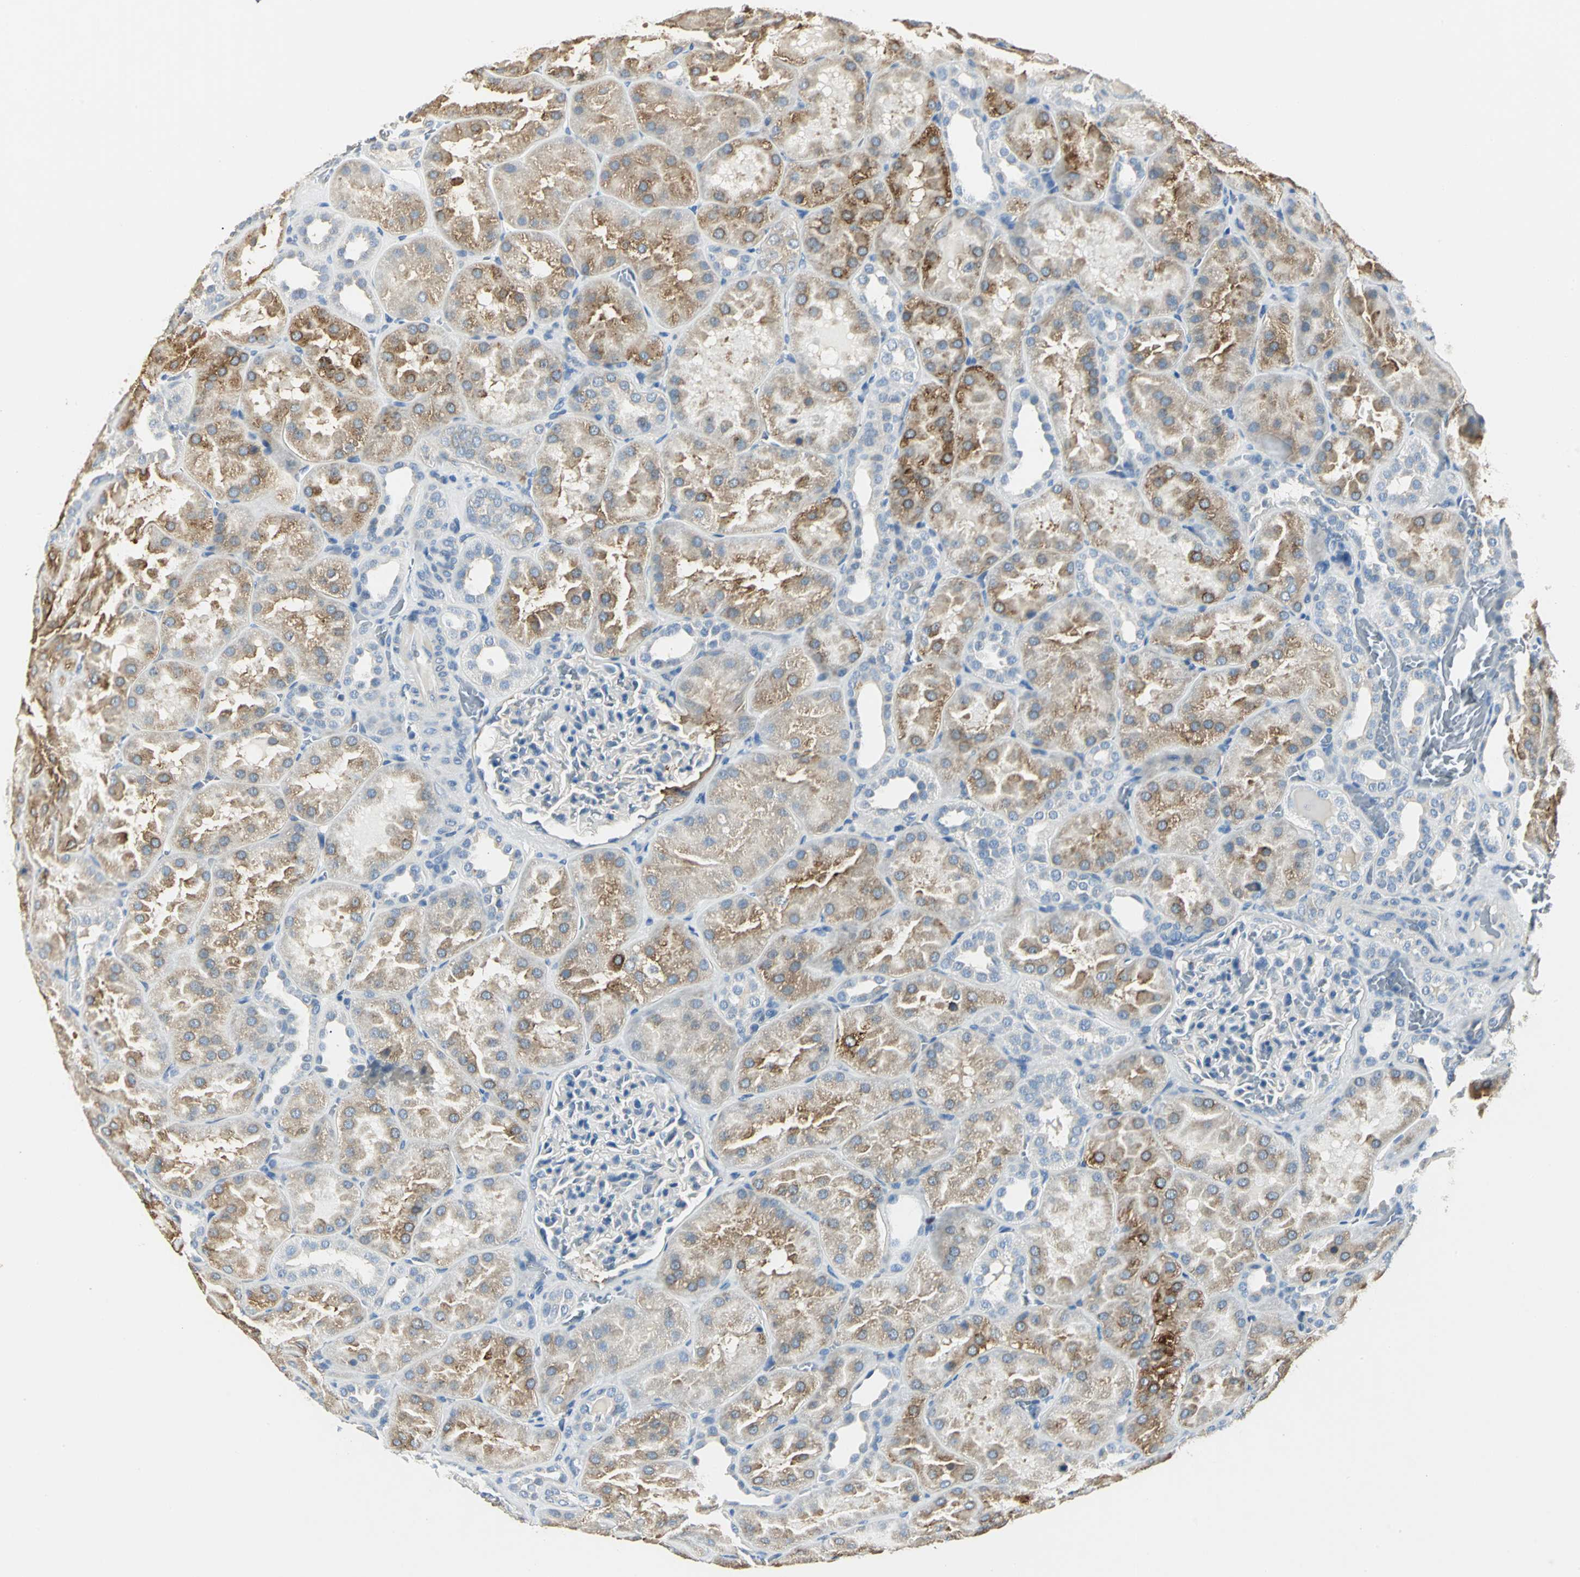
{"staining": {"intensity": "negative", "quantity": "none", "location": "none"}, "tissue": "kidney", "cell_type": "Cells in glomeruli", "image_type": "normal", "snomed": [{"axis": "morphology", "description": "Normal tissue, NOS"}, {"axis": "topography", "description": "Kidney"}], "caption": "Cells in glomeruli are negative for protein expression in benign human kidney. (Stains: DAB immunohistochemistry with hematoxylin counter stain, Microscopy: brightfield microscopy at high magnification).", "gene": "B3GNT2", "patient": {"sex": "male", "age": 28}}